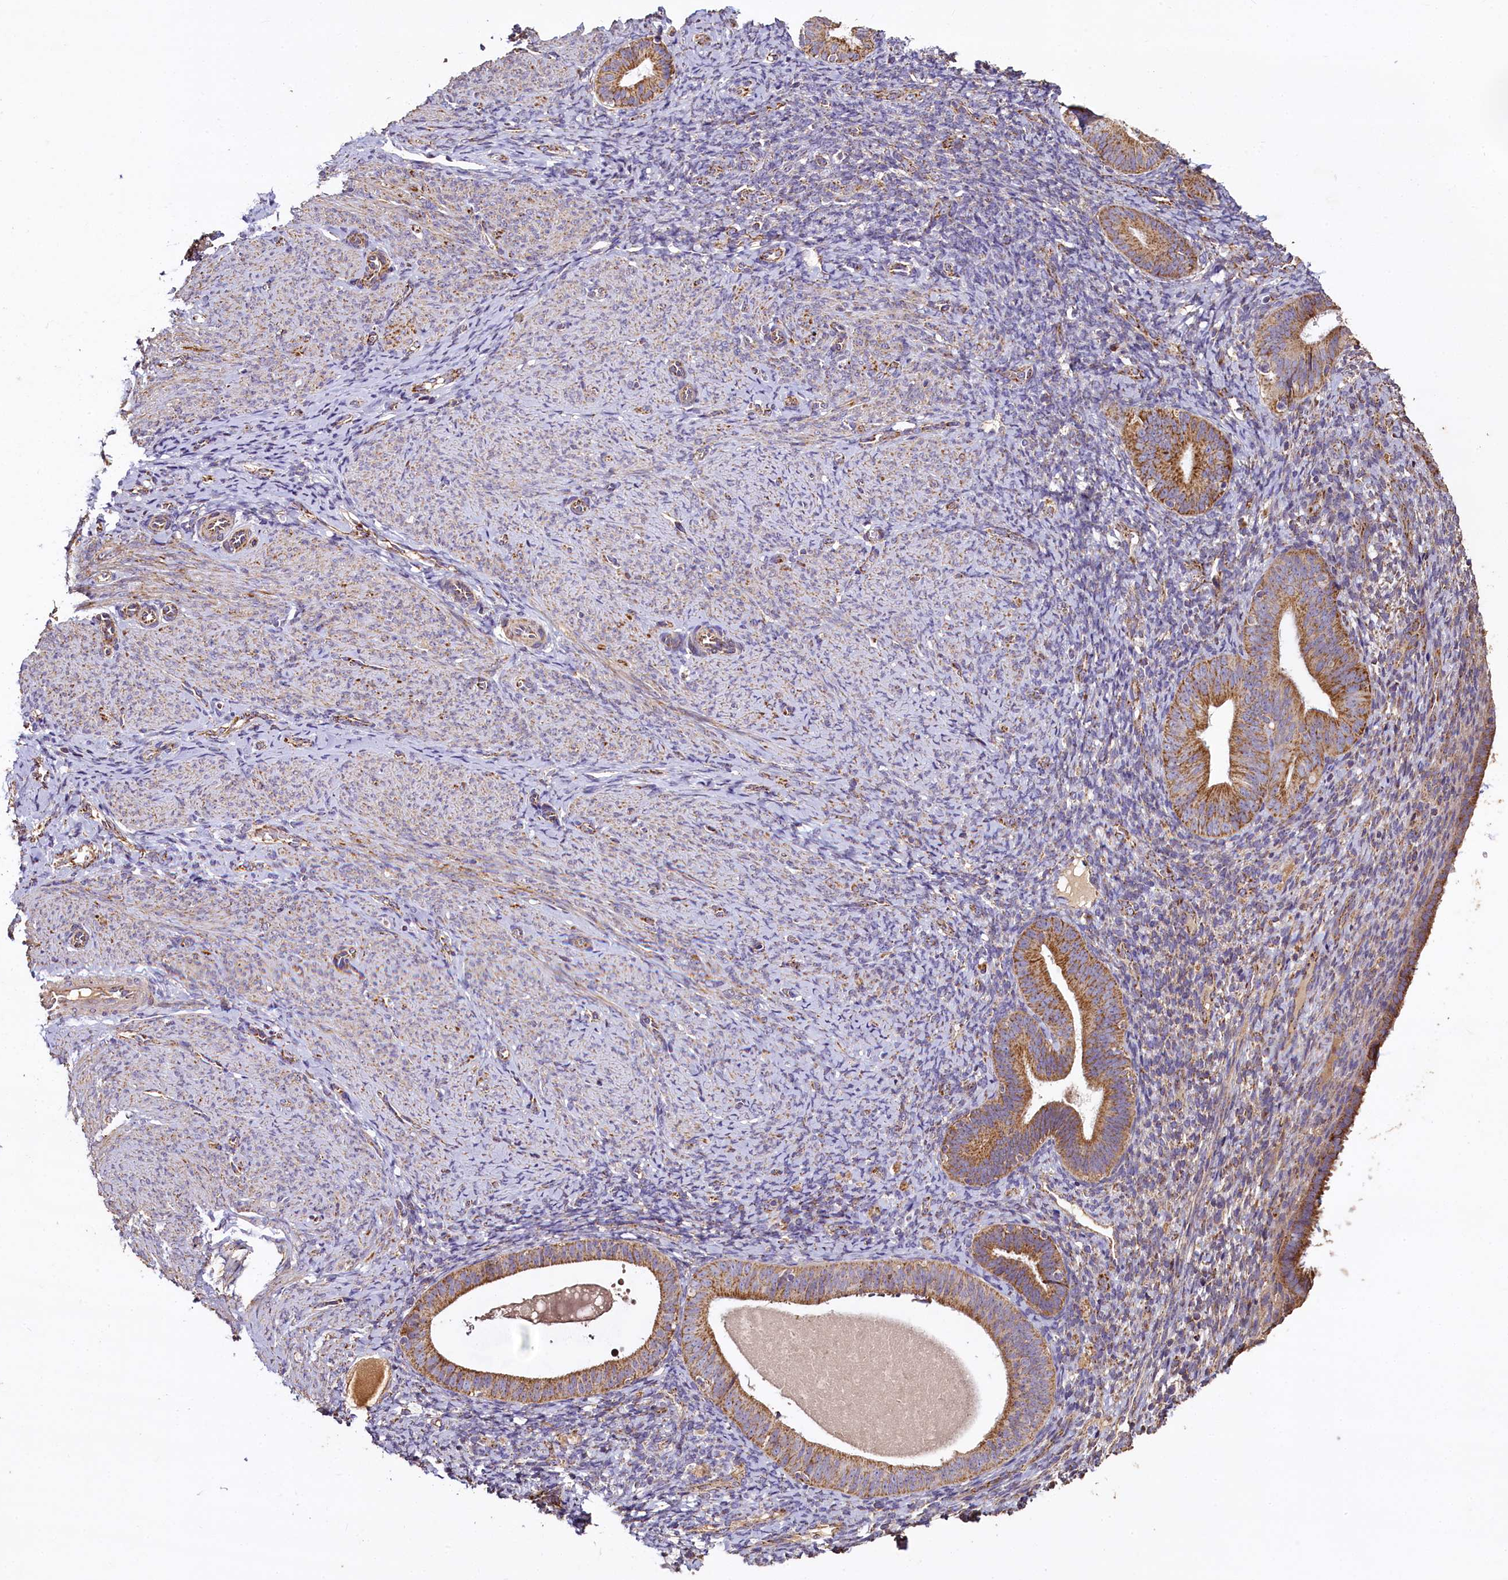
{"staining": {"intensity": "negative", "quantity": "none", "location": "none"}, "tissue": "endometrium", "cell_type": "Cells in endometrial stroma", "image_type": "normal", "snomed": [{"axis": "morphology", "description": "Normal tissue, NOS"}, {"axis": "topography", "description": "Endometrium"}], "caption": "Immunohistochemistry photomicrograph of unremarkable endometrium stained for a protein (brown), which shows no staining in cells in endometrial stroma.", "gene": "COQ9", "patient": {"sex": "female", "age": 65}}